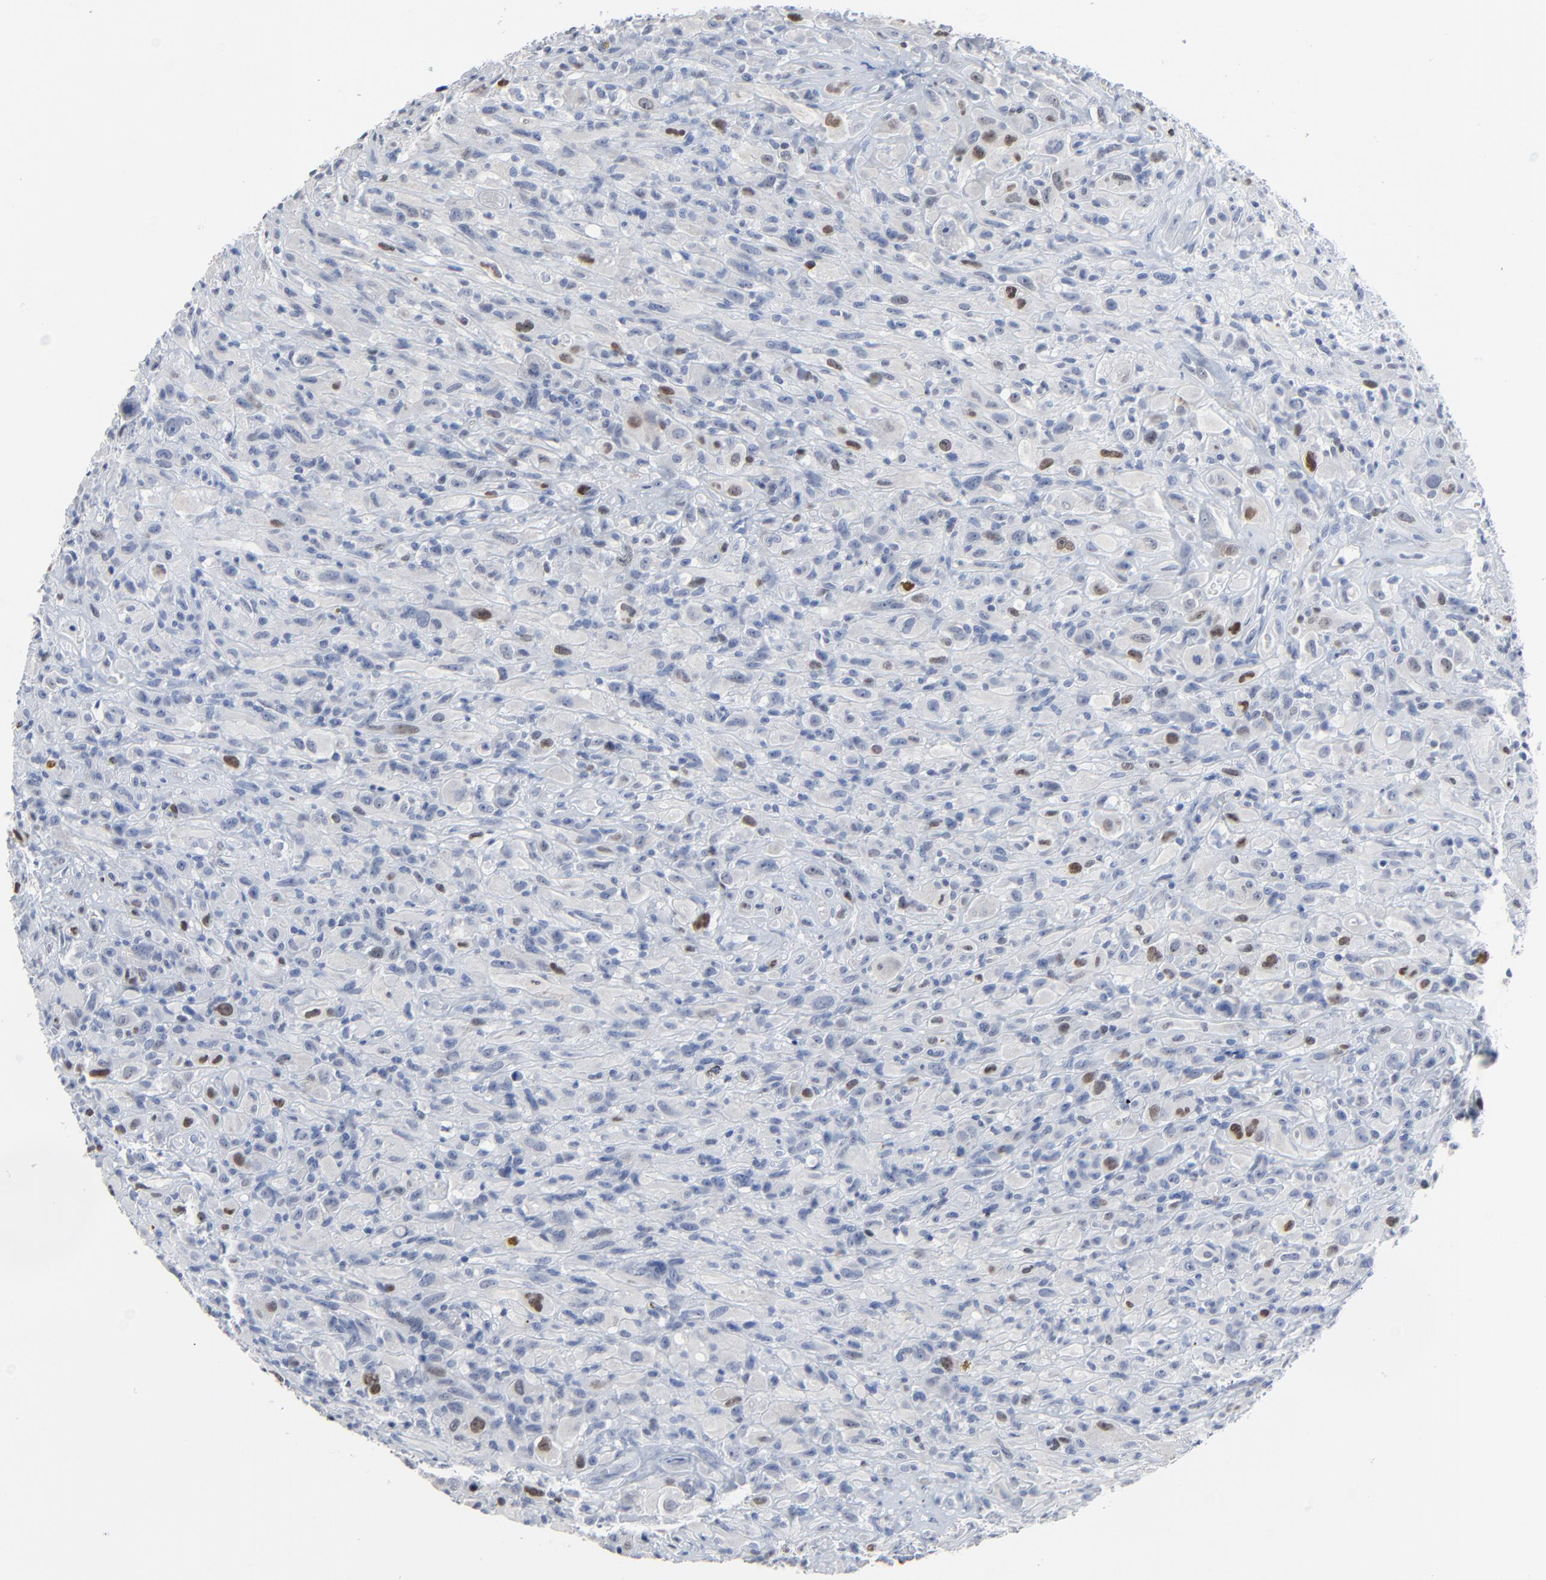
{"staining": {"intensity": "weak", "quantity": "<25%", "location": "nuclear"}, "tissue": "glioma", "cell_type": "Tumor cells", "image_type": "cancer", "snomed": [{"axis": "morphology", "description": "Glioma, malignant, High grade"}, {"axis": "topography", "description": "Brain"}], "caption": "Tumor cells show no significant staining in glioma.", "gene": "BIRC3", "patient": {"sex": "male", "age": 48}}